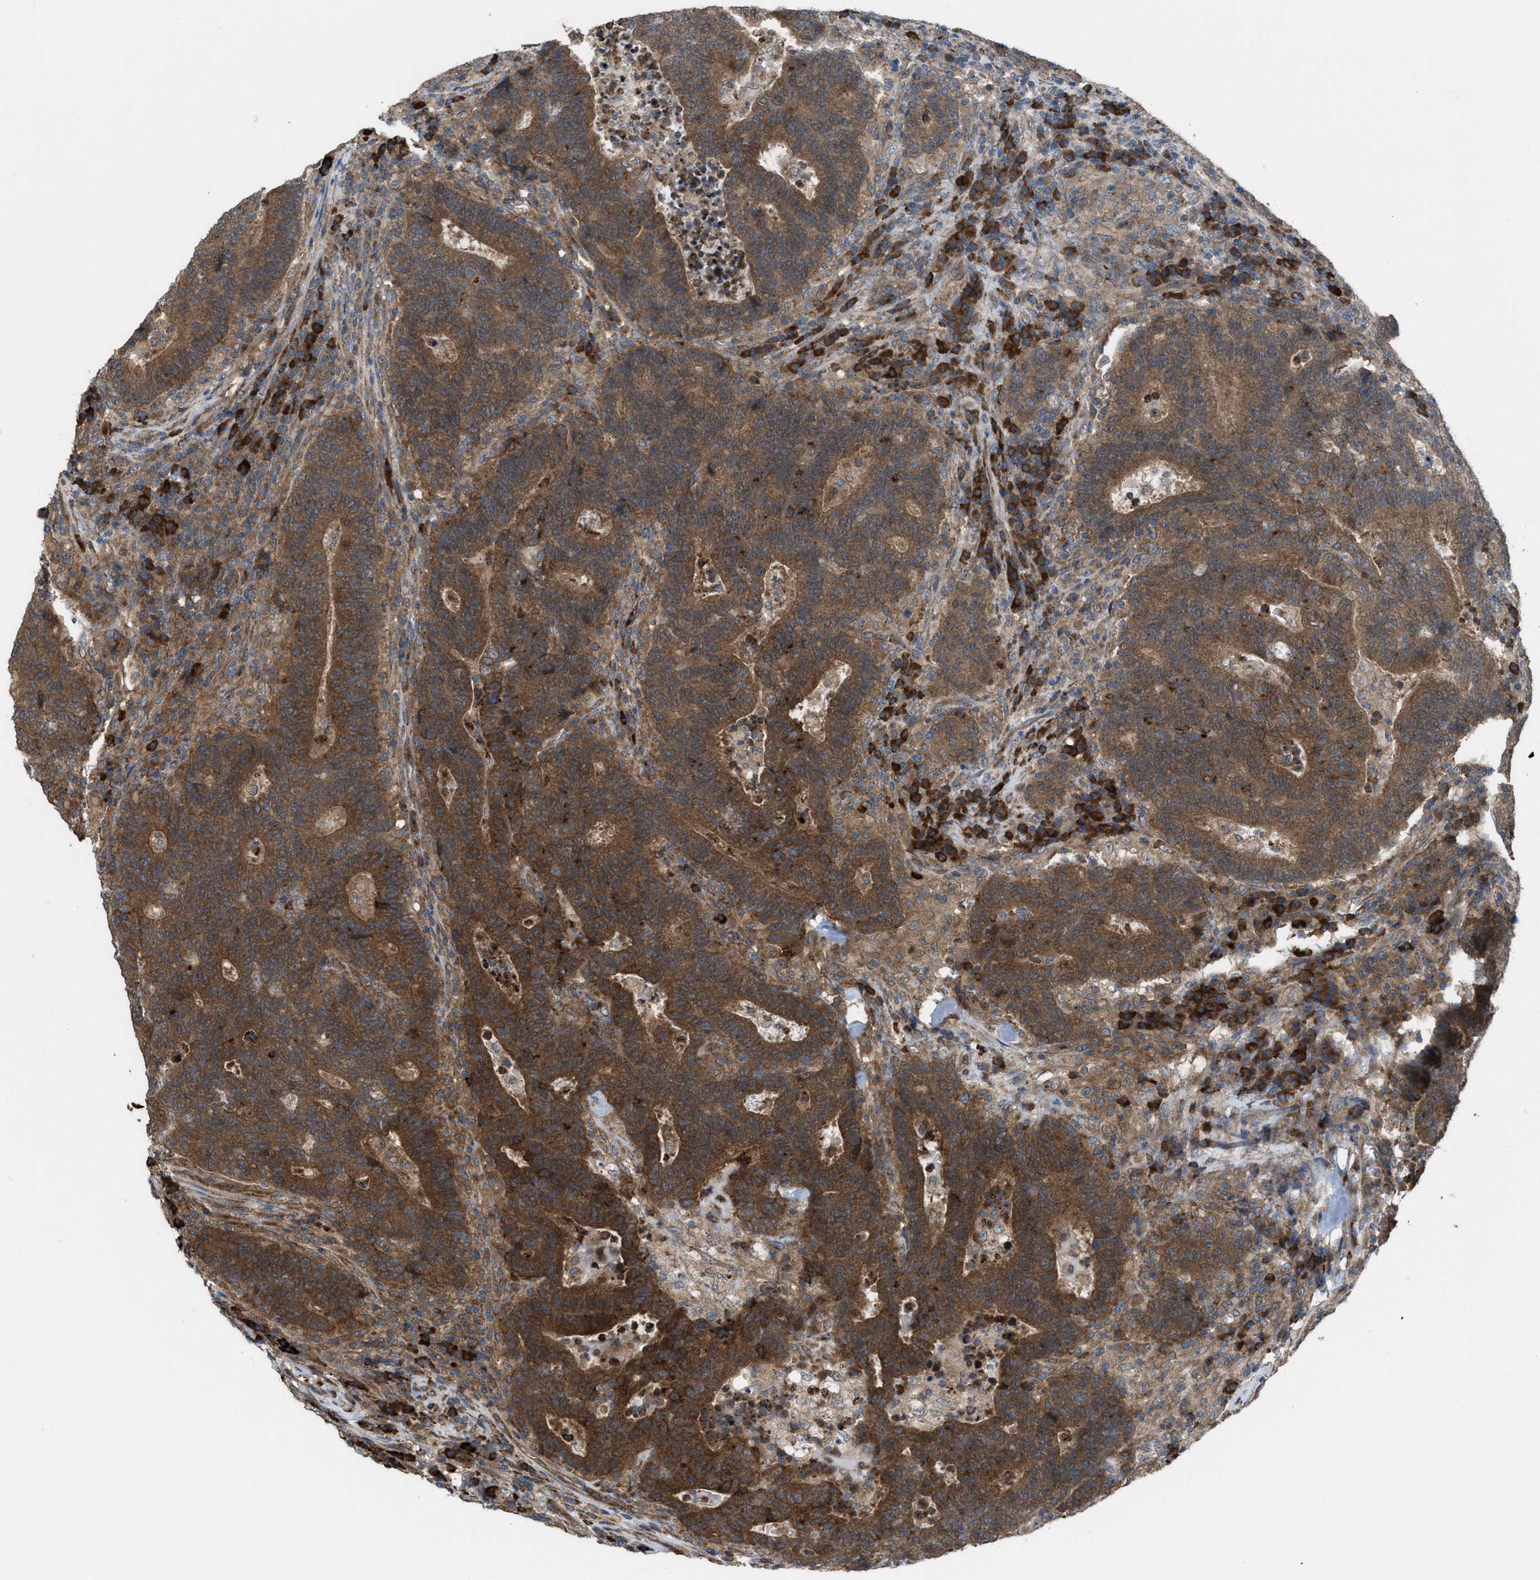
{"staining": {"intensity": "strong", "quantity": ">75%", "location": "cytoplasmic/membranous"}, "tissue": "colorectal cancer", "cell_type": "Tumor cells", "image_type": "cancer", "snomed": [{"axis": "morphology", "description": "Adenocarcinoma, NOS"}, {"axis": "topography", "description": "Colon"}], "caption": "High-magnification brightfield microscopy of colorectal cancer (adenocarcinoma) stained with DAB (brown) and counterstained with hematoxylin (blue). tumor cells exhibit strong cytoplasmic/membranous positivity is present in approximately>75% of cells.", "gene": "PLAA", "patient": {"sex": "female", "age": 75}}